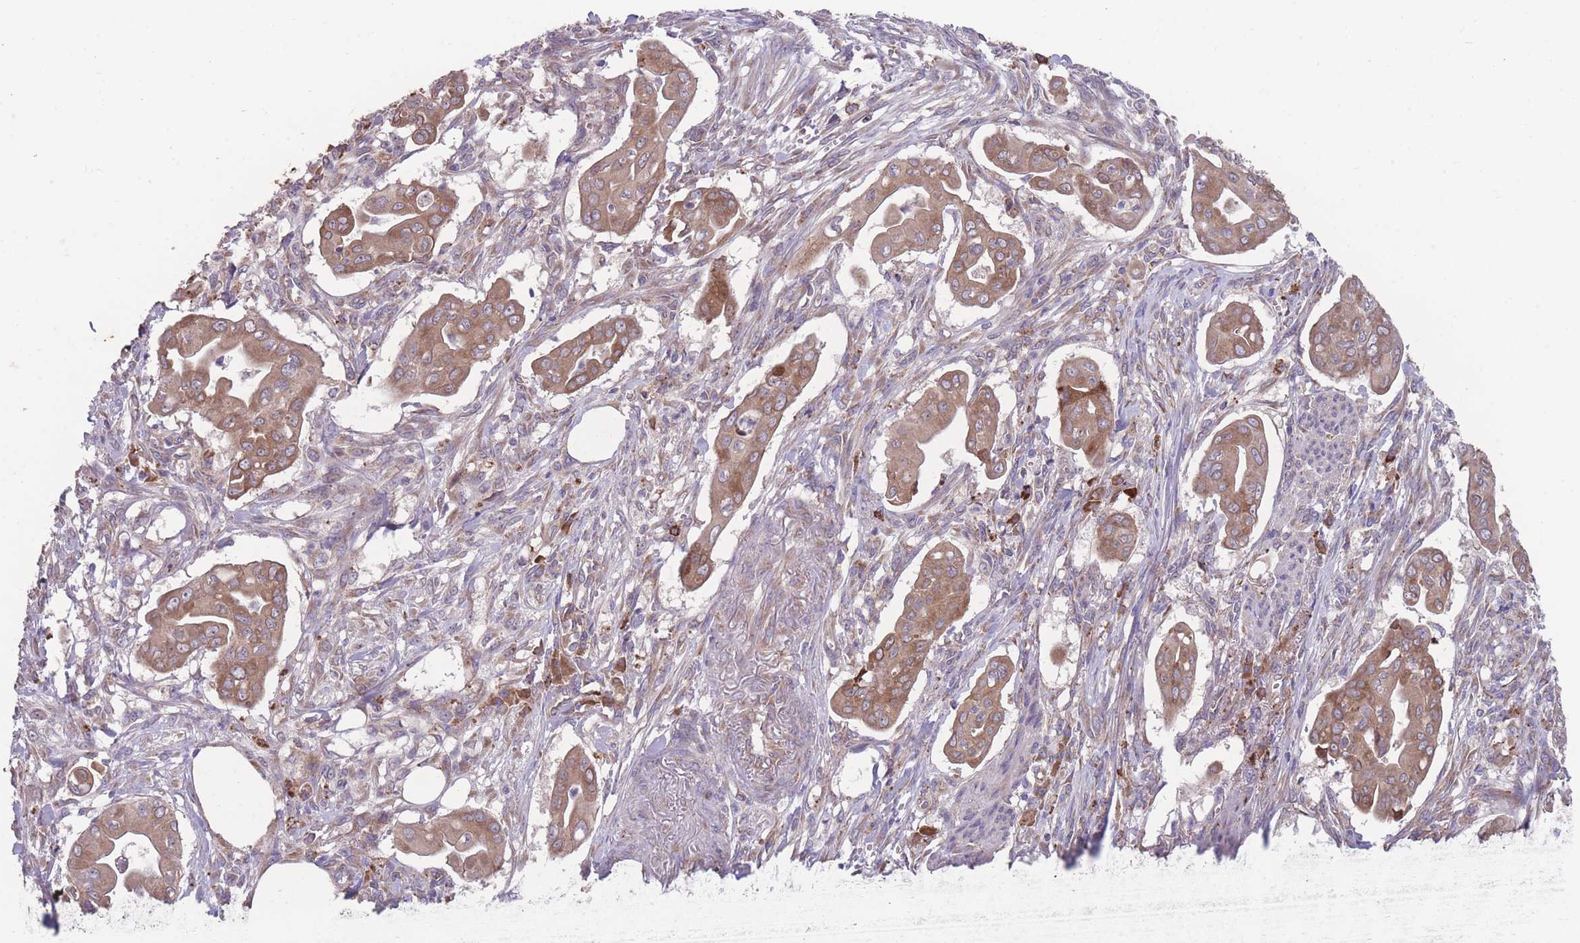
{"staining": {"intensity": "moderate", "quantity": ">75%", "location": "cytoplasmic/membranous"}, "tissue": "pancreatic cancer", "cell_type": "Tumor cells", "image_type": "cancer", "snomed": [{"axis": "morphology", "description": "Adenocarcinoma, NOS"}, {"axis": "topography", "description": "Pancreas"}], "caption": "Pancreatic cancer (adenocarcinoma) tissue demonstrates moderate cytoplasmic/membranous staining in approximately >75% of tumor cells, visualized by immunohistochemistry.", "gene": "STIM2", "patient": {"sex": "male", "age": 71}}